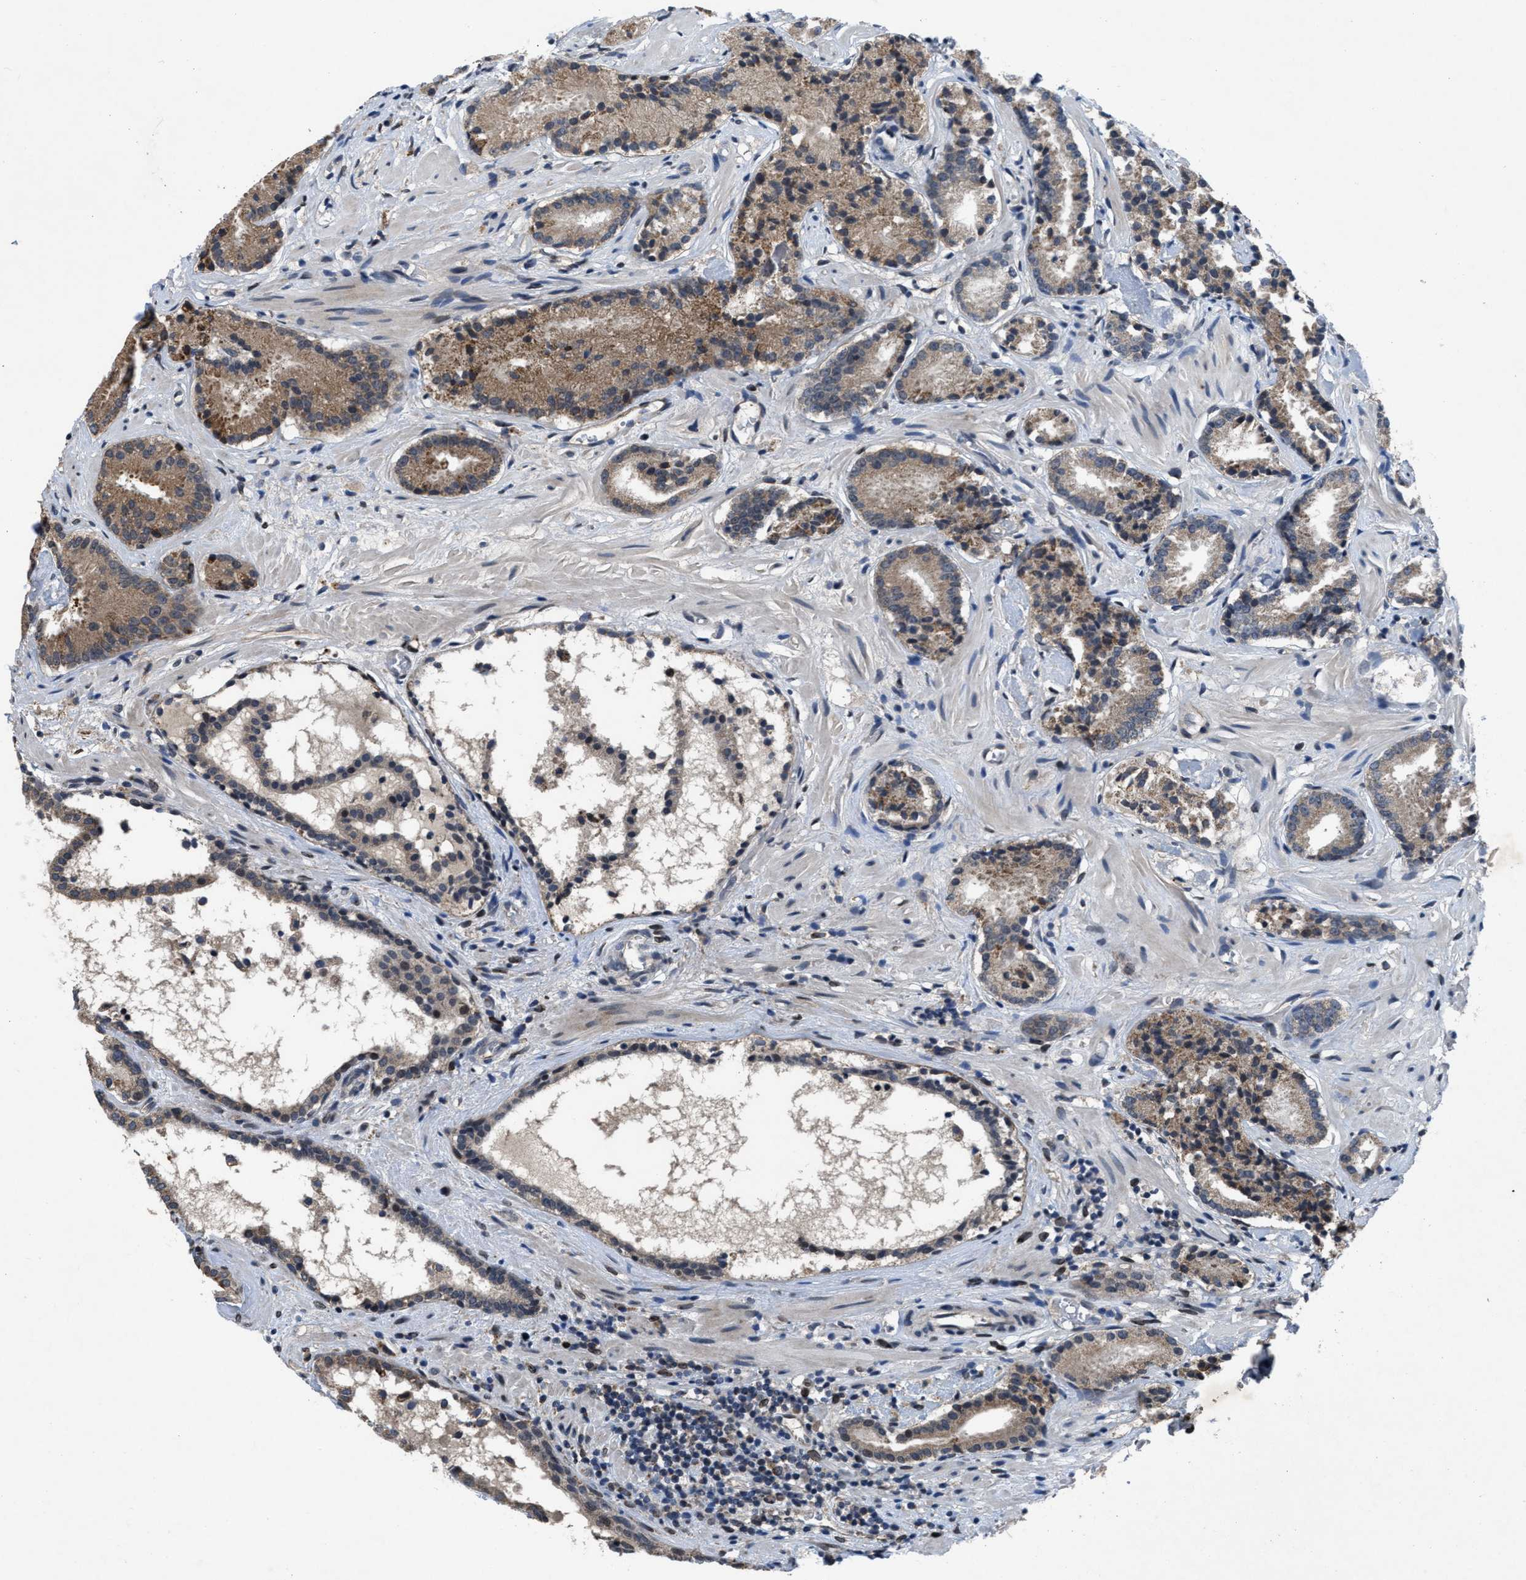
{"staining": {"intensity": "weak", "quantity": "25%-75%", "location": "cytoplasmic/membranous"}, "tissue": "prostate cancer", "cell_type": "Tumor cells", "image_type": "cancer", "snomed": [{"axis": "morphology", "description": "Adenocarcinoma, Low grade"}, {"axis": "topography", "description": "Prostate"}], "caption": "Brown immunohistochemical staining in human prostate adenocarcinoma (low-grade) demonstrates weak cytoplasmic/membranous positivity in approximately 25%-75% of tumor cells. (DAB (3,3'-diaminobenzidine) IHC, brown staining for protein, blue staining for nuclei).", "gene": "ZNHIT1", "patient": {"sex": "male", "age": 51}}